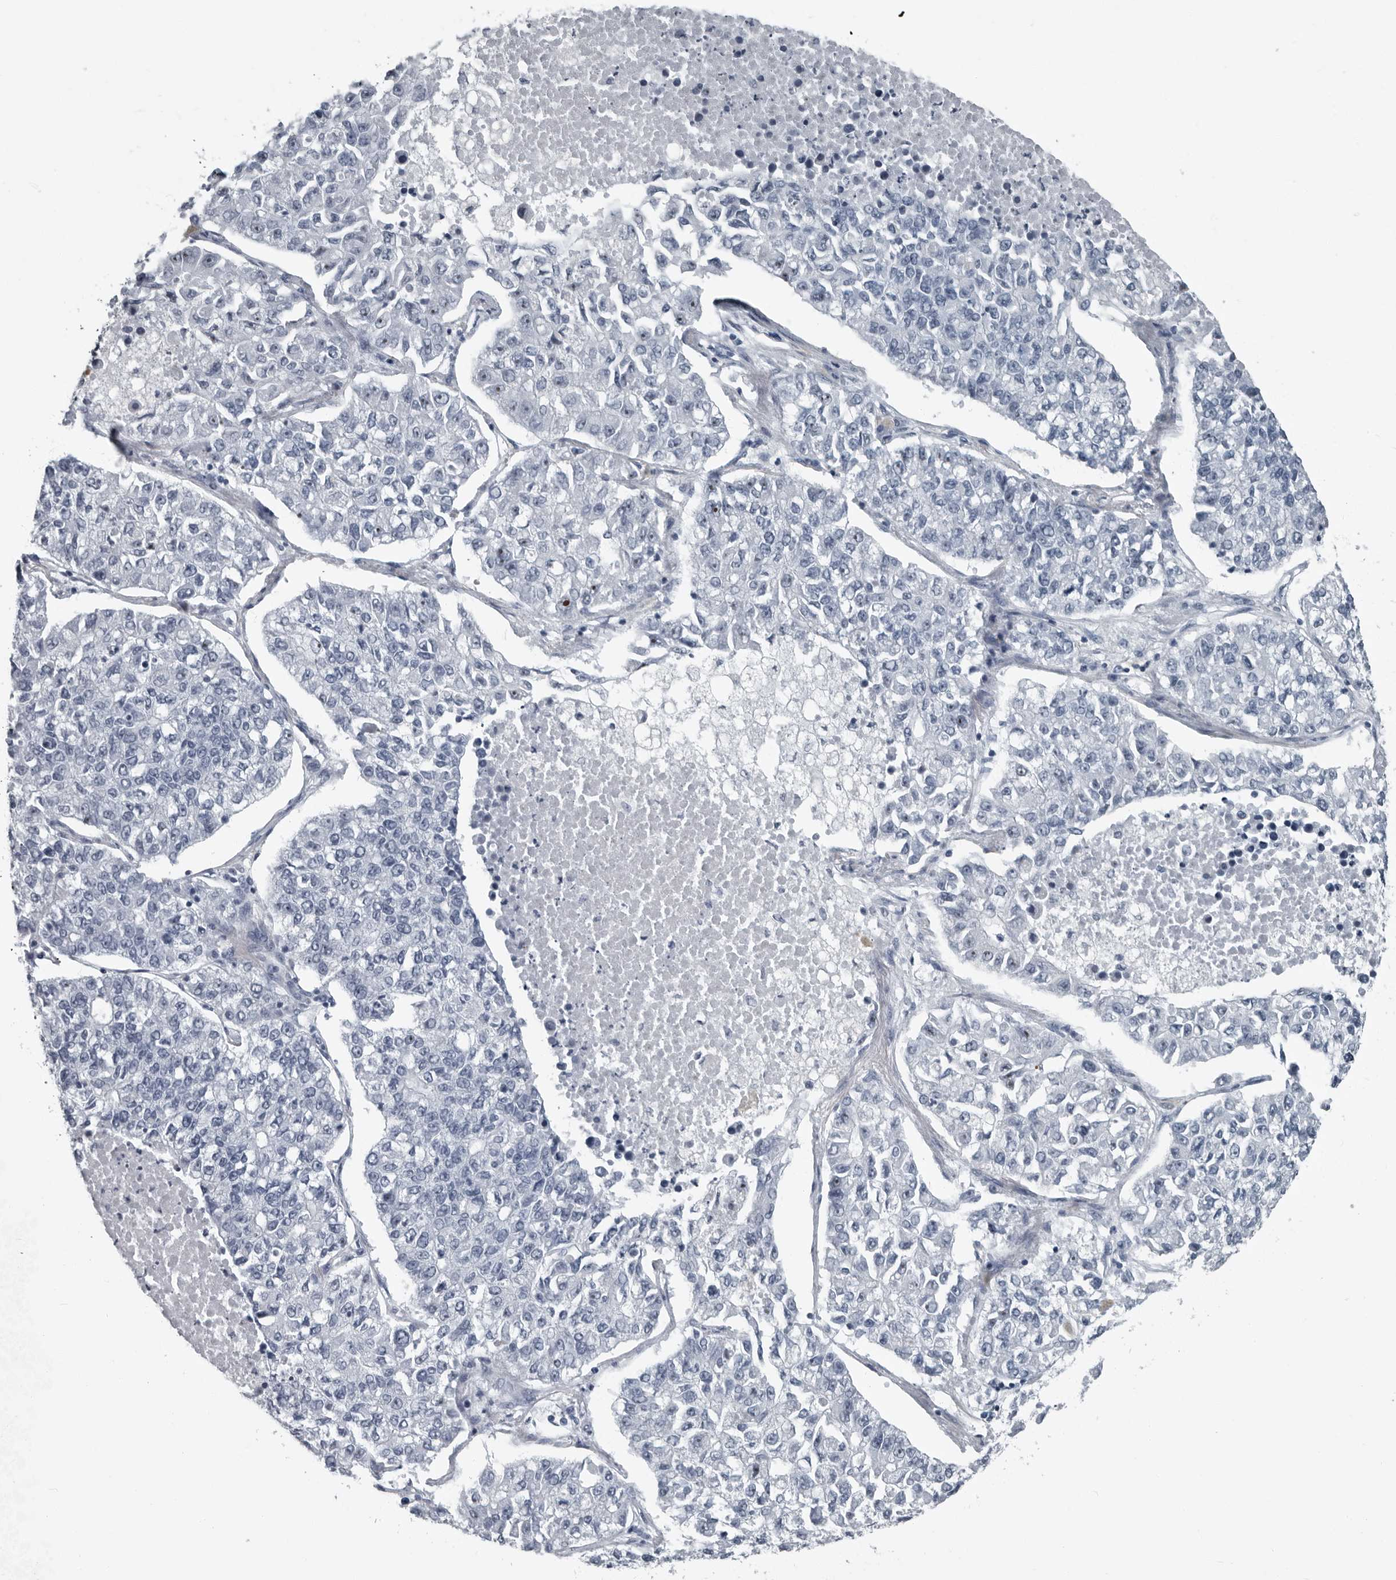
{"staining": {"intensity": "negative", "quantity": "none", "location": "none"}, "tissue": "lung cancer", "cell_type": "Tumor cells", "image_type": "cancer", "snomed": [{"axis": "morphology", "description": "Adenocarcinoma, NOS"}, {"axis": "topography", "description": "Lung"}], "caption": "Micrograph shows no significant protein staining in tumor cells of lung cancer.", "gene": "PDCD11", "patient": {"sex": "male", "age": 49}}